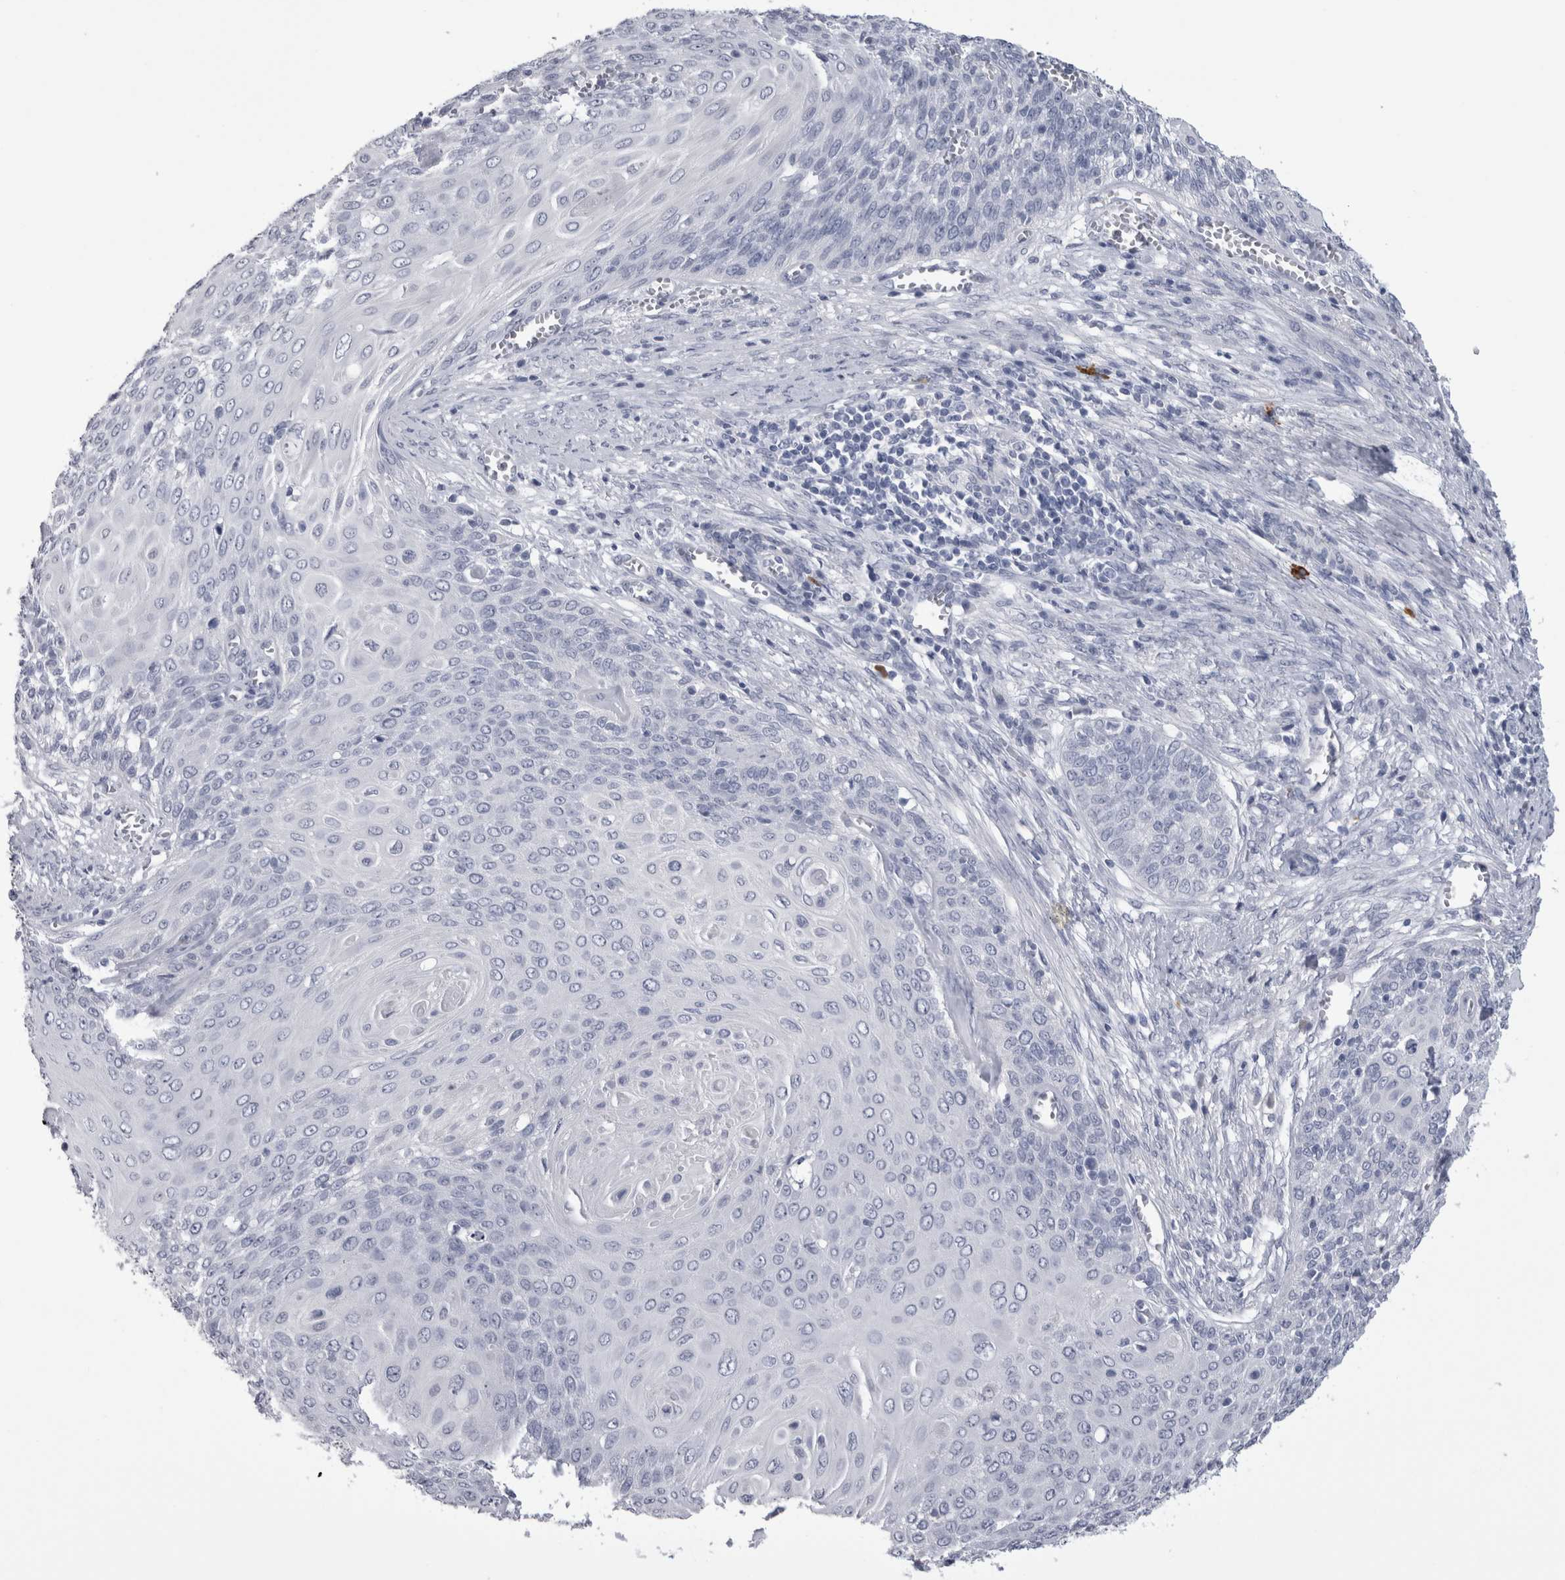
{"staining": {"intensity": "negative", "quantity": "none", "location": "none"}, "tissue": "cervical cancer", "cell_type": "Tumor cells", "image_type": "cancer", "snomed": [{"axis": "morphology", "description": "Squamous cell carcinoma, NOS"}, {"axis": "topography", "description": "Cervix"}], "caption": "This is an immunohistochemistry photomicrograph of human squamous cell carcinoma (cervical). There is no staining in tumor cells.", "gene": "AFMID", "patient": {"sex": "female", "age": 39}}